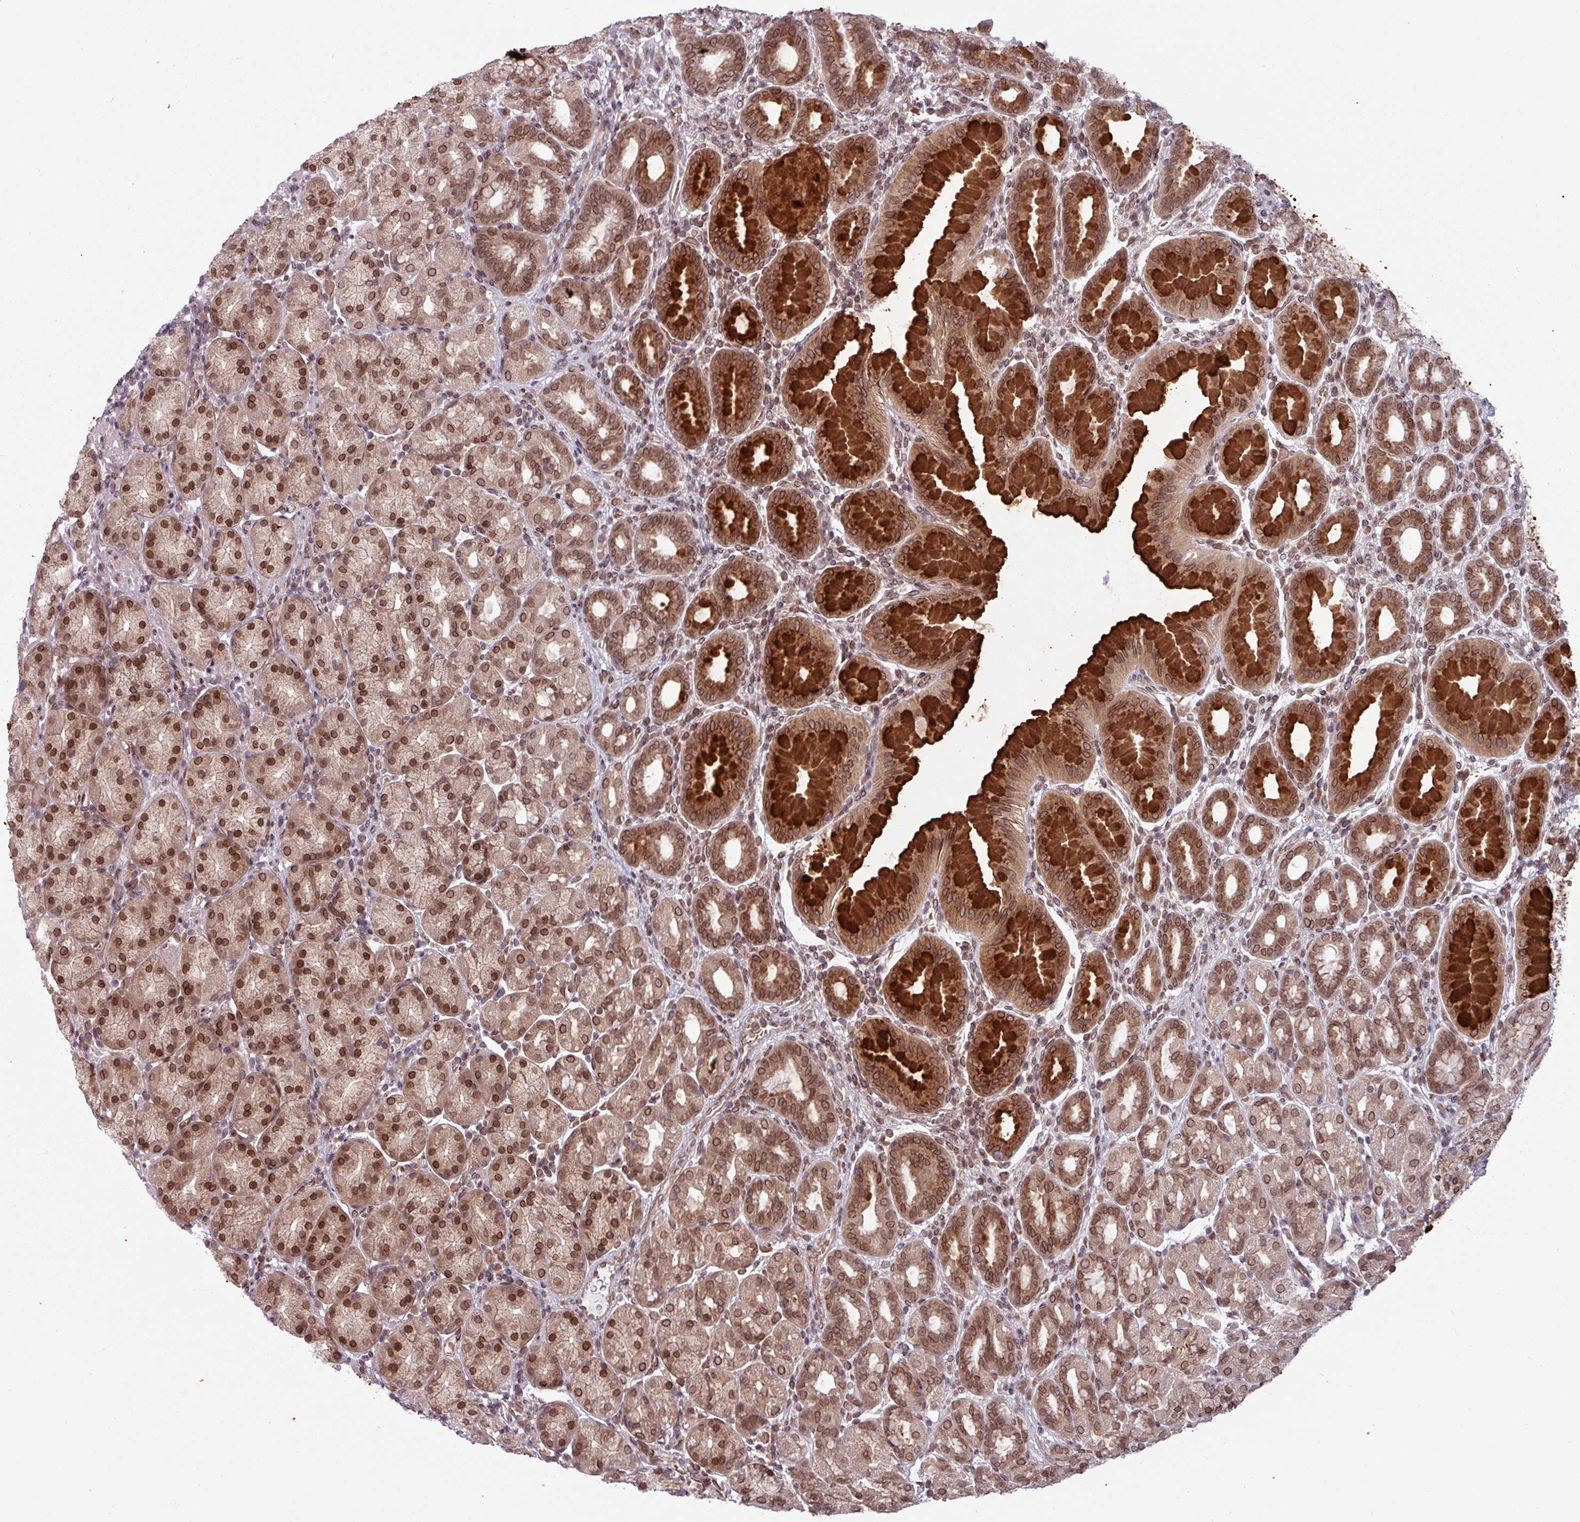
{"staining": {"intensity": "strong", "quantity": ">75%", "location": "cytoplasmic/membranous,nuclear"}, "tissue": "stomach", "cell_type": "Glandular cells", "image_type": "normal", "snomed": [{"axis": "morphology", "description": "Normal tissue, NOS"}, {"axis": "topography", "description": "Stomach, upper"}, {"axis": "topography", "description": "Stomach"}], "caption": "Protein expression analysis of benign human stomach reveals strong cytoplasmic/membranous,nuclear staining in approximately >75% of glandular cells. Nuclei are stained in blue.", "gene": "RBM4B", "patient": {"sex": "male", "age": 68}}